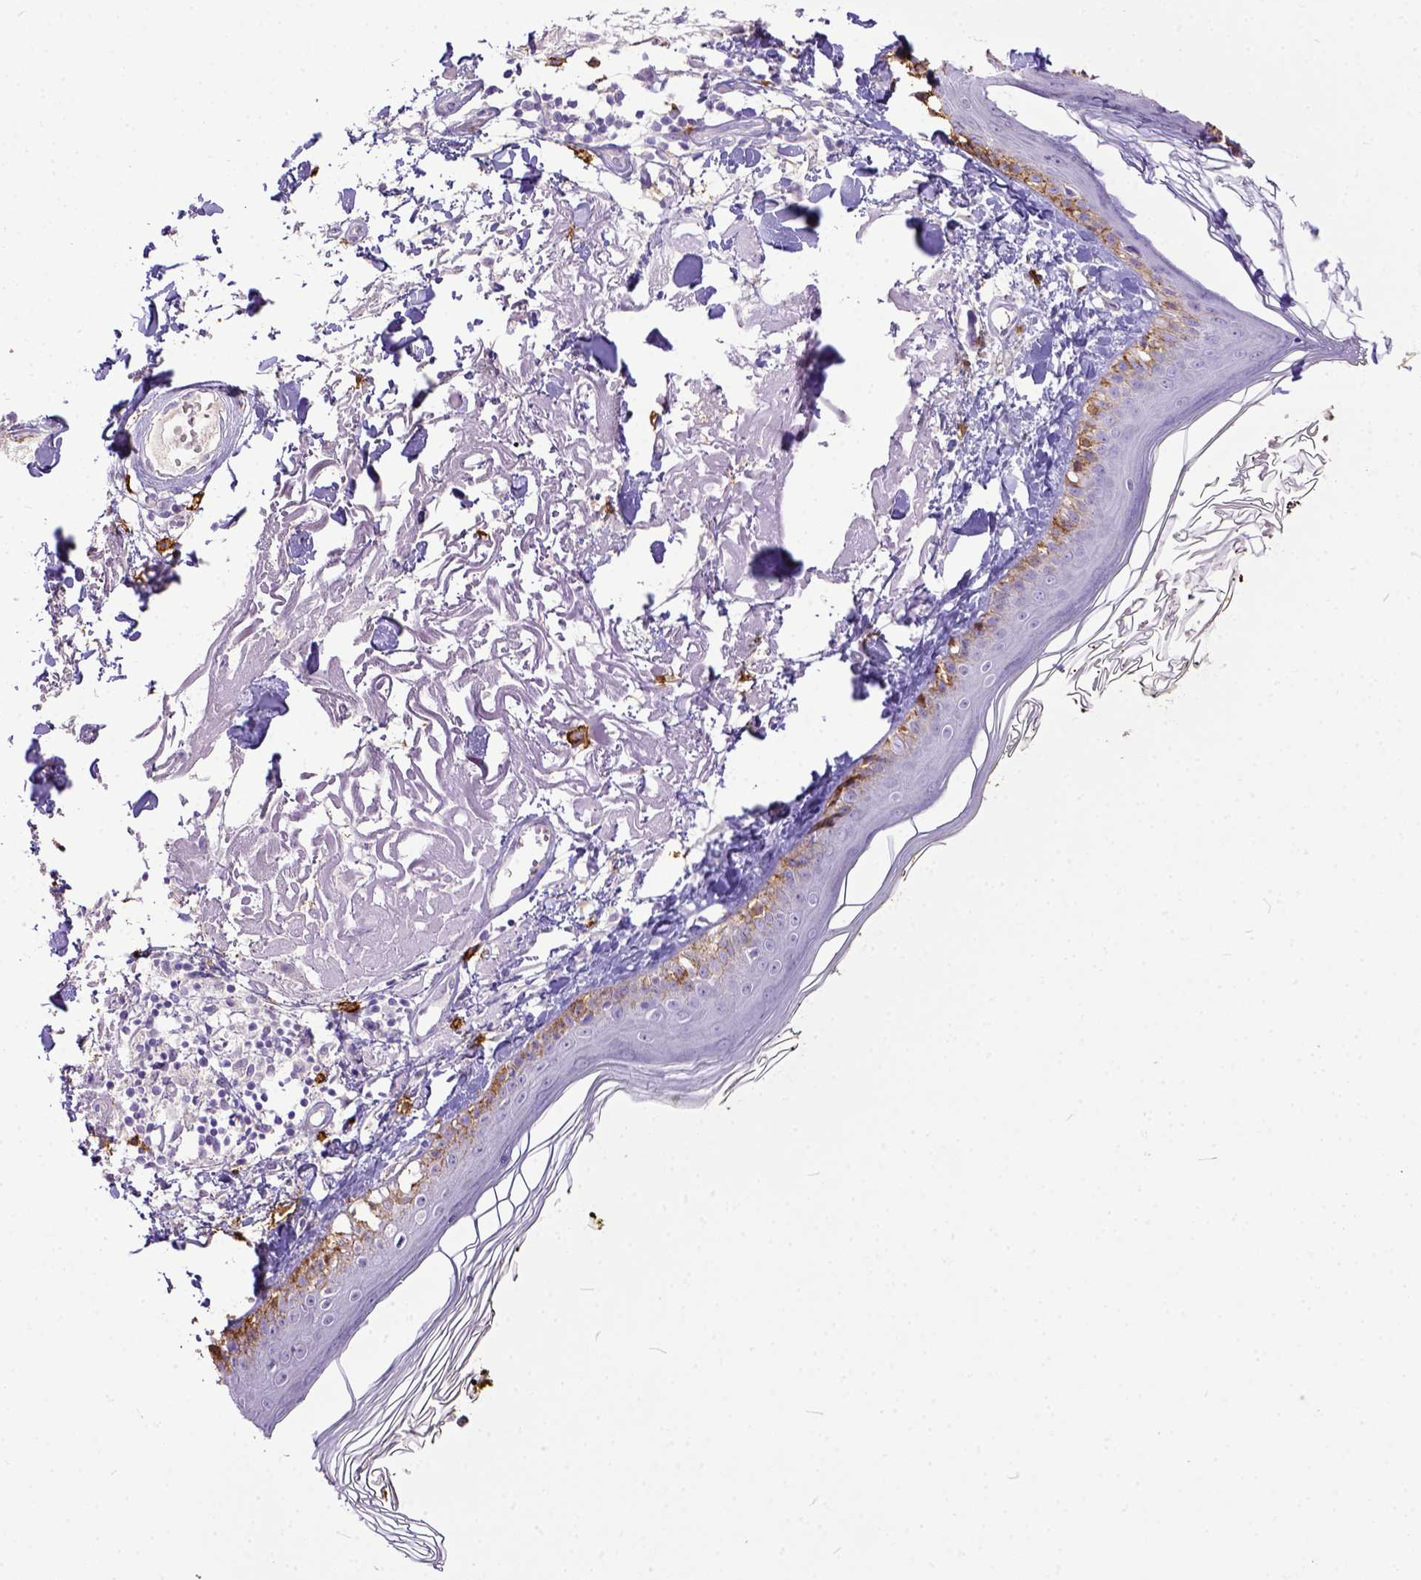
{"staining": {"intensity": "negative", "quantity": "none", "location": "none"}, "tissue": "skin", "cell_type": "Fibroblasts", "image_type": "normal", "snomed": [{"axis": "morphology", "description": "Normal tissue, NOS"}, {"axis": "topography", "description": "Skin"}], "caption": "An immunohistochemistry (IHC) histopathology image of unremarkable skin is shown. There is no staining in fibroblasts of skin. The staining is performed using DAB brown chromogen with nuclei counter-stained in using hematoxylin.", "gene": "KIT", "patient": {"sex": "male", "age": 76}}